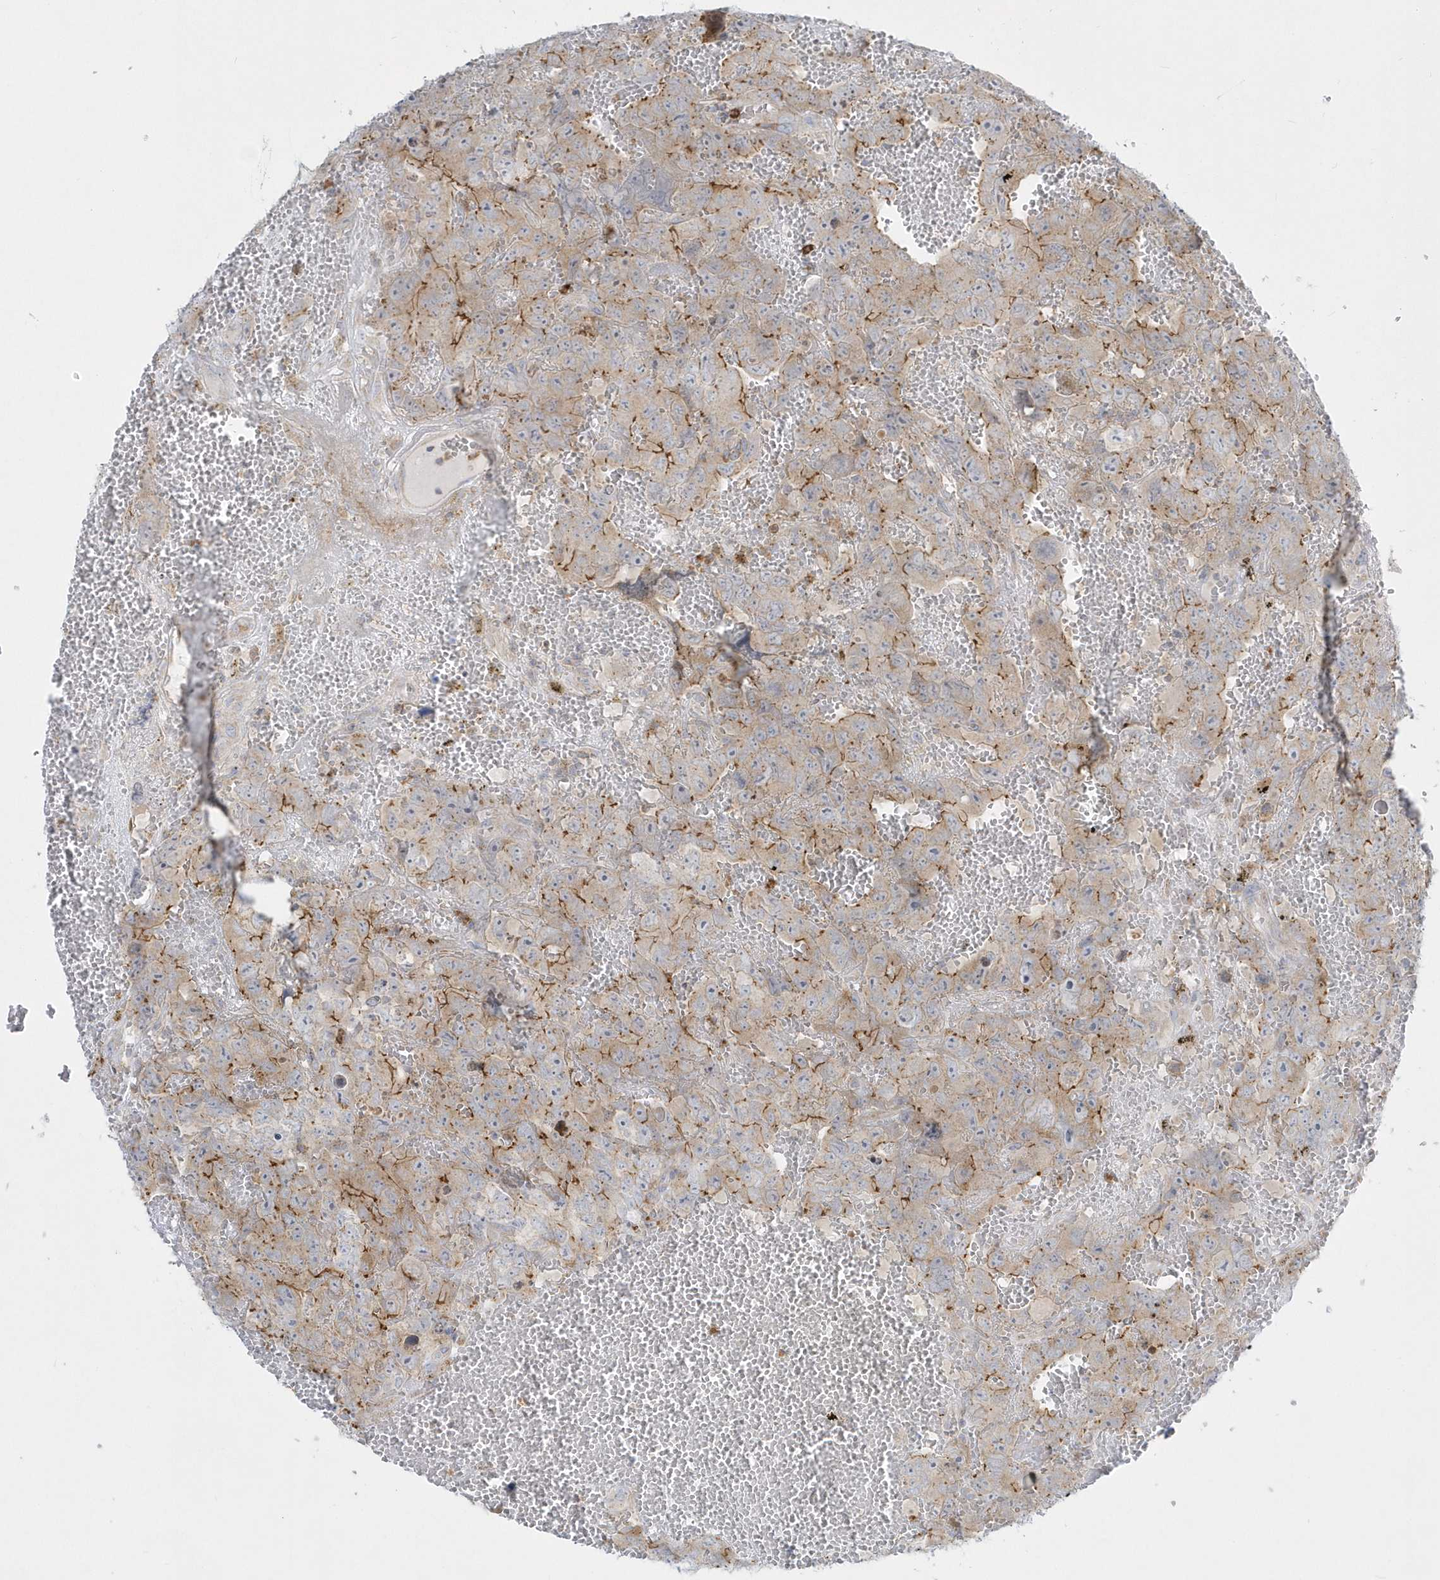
{"staining": {"intensity": "moderate", "quantity": "25%-75%", "location": "cytoplasmic/membranous"}, "tissue": "testis cancer", "cell_type": "Tumor cells", "image_type": "cancer", "snomed": [{"axis": "morphology", "description": "Carcinoma, Embryonal, NOS"}, {"axis": "topography", "description": "Testis"}], "caption": "Moderate cytoplasmic/membranous expression is present in approximately 25%-75% of tumor cells in testis cancer (embryonal carcinoma).", "gene": "DNAJC18", "patient": {"sex": "male", "age": 45}}